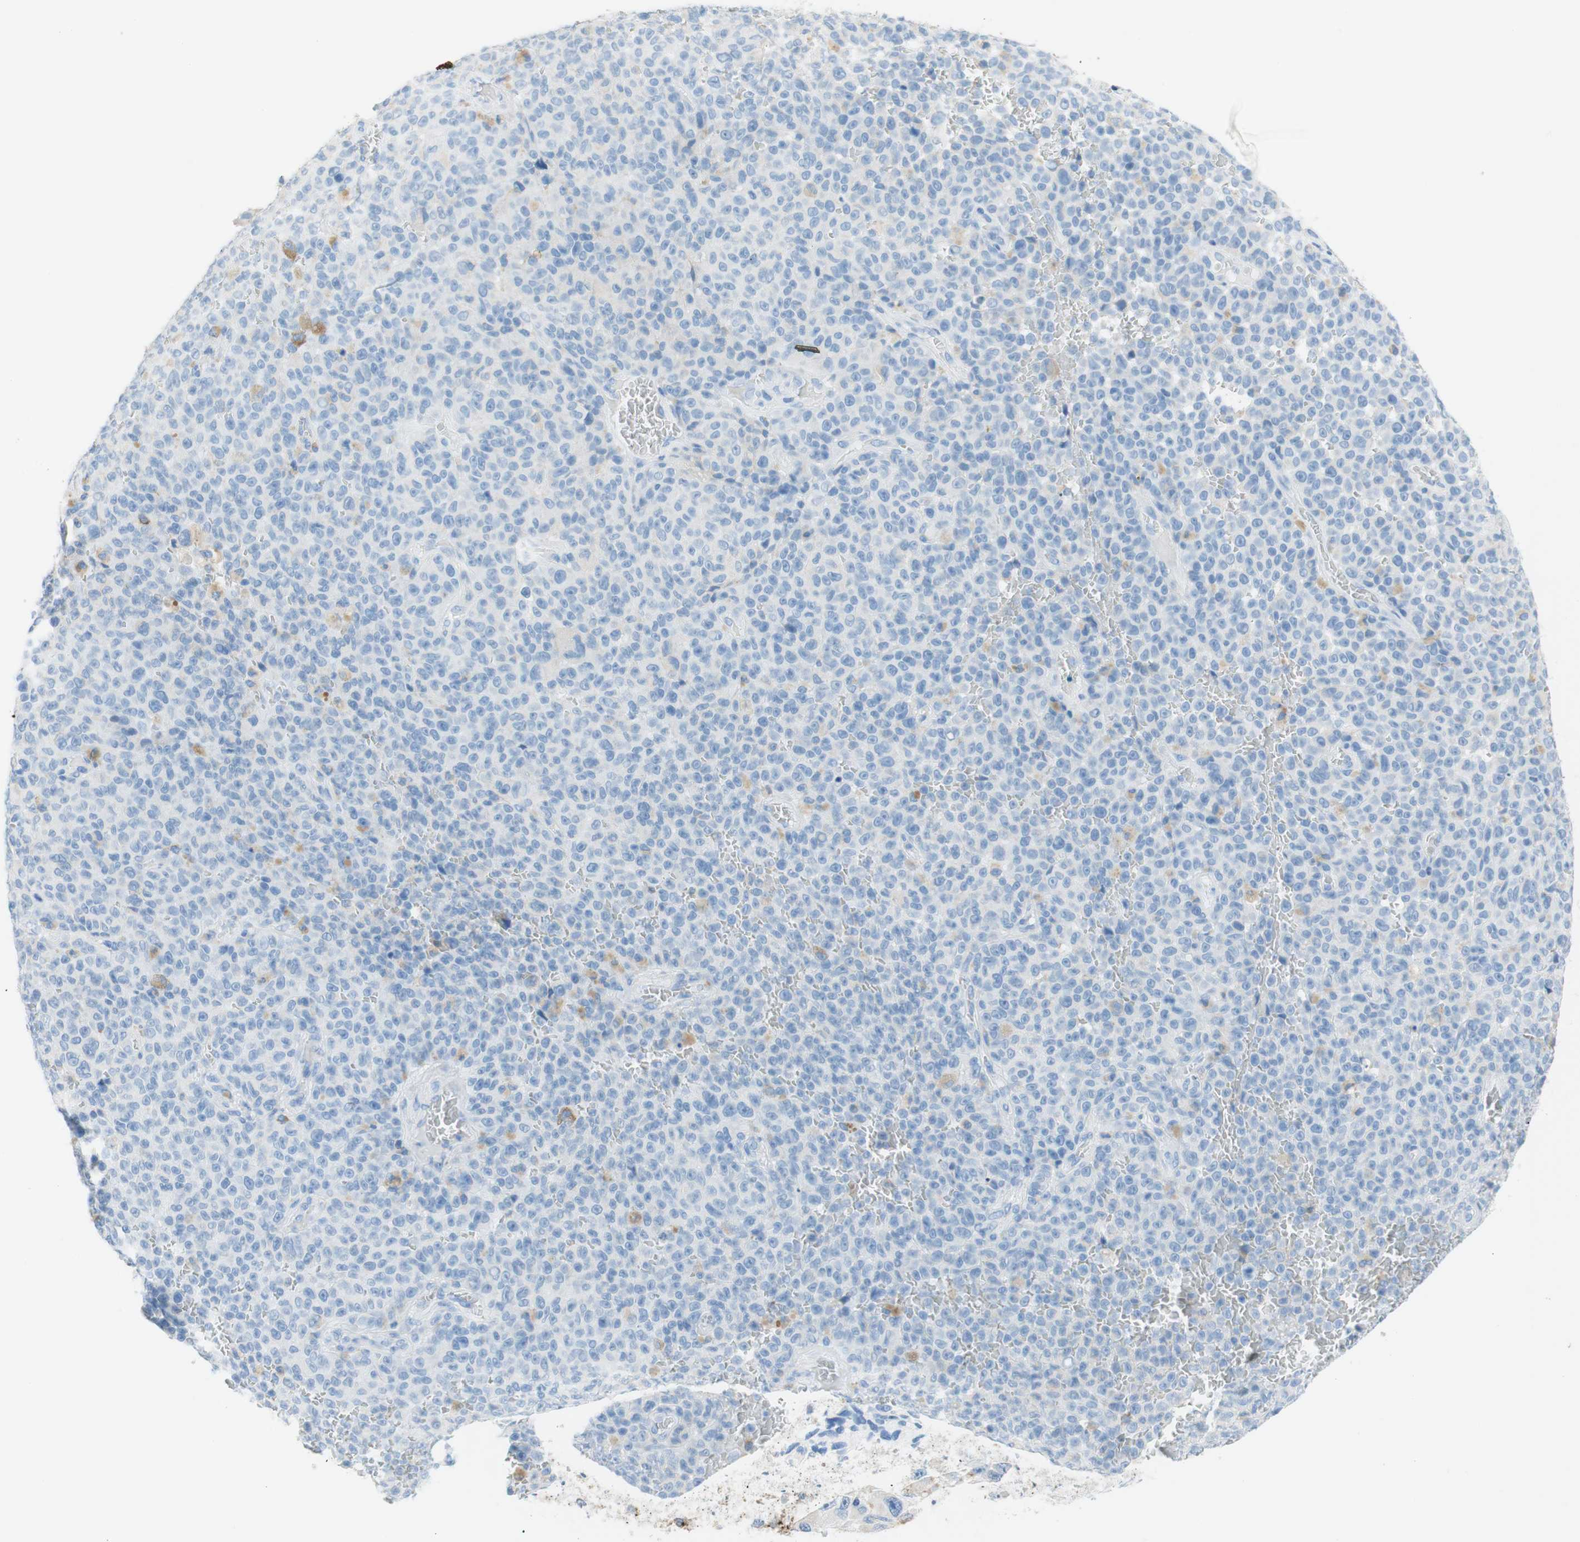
{"staining": {"intensity": "negative", "quantity": "none", "location": "none"}, "tissue": "melanoma", "cell_type": "Tumor cells", "image_type": "cancer", "snomed": [{"axis": "morphology", "description": "Malignant melanoma, NOS"}, {"axis": "topography", "description": "Skin"}], "caption": "DAB (3,3'-diaminobenzidine) immunohistochemical staining of melanoma exhibits no significant staining in tumor cells.", "gene": "CEACAM1", "patient": {"sex": "female", "age": 82}}